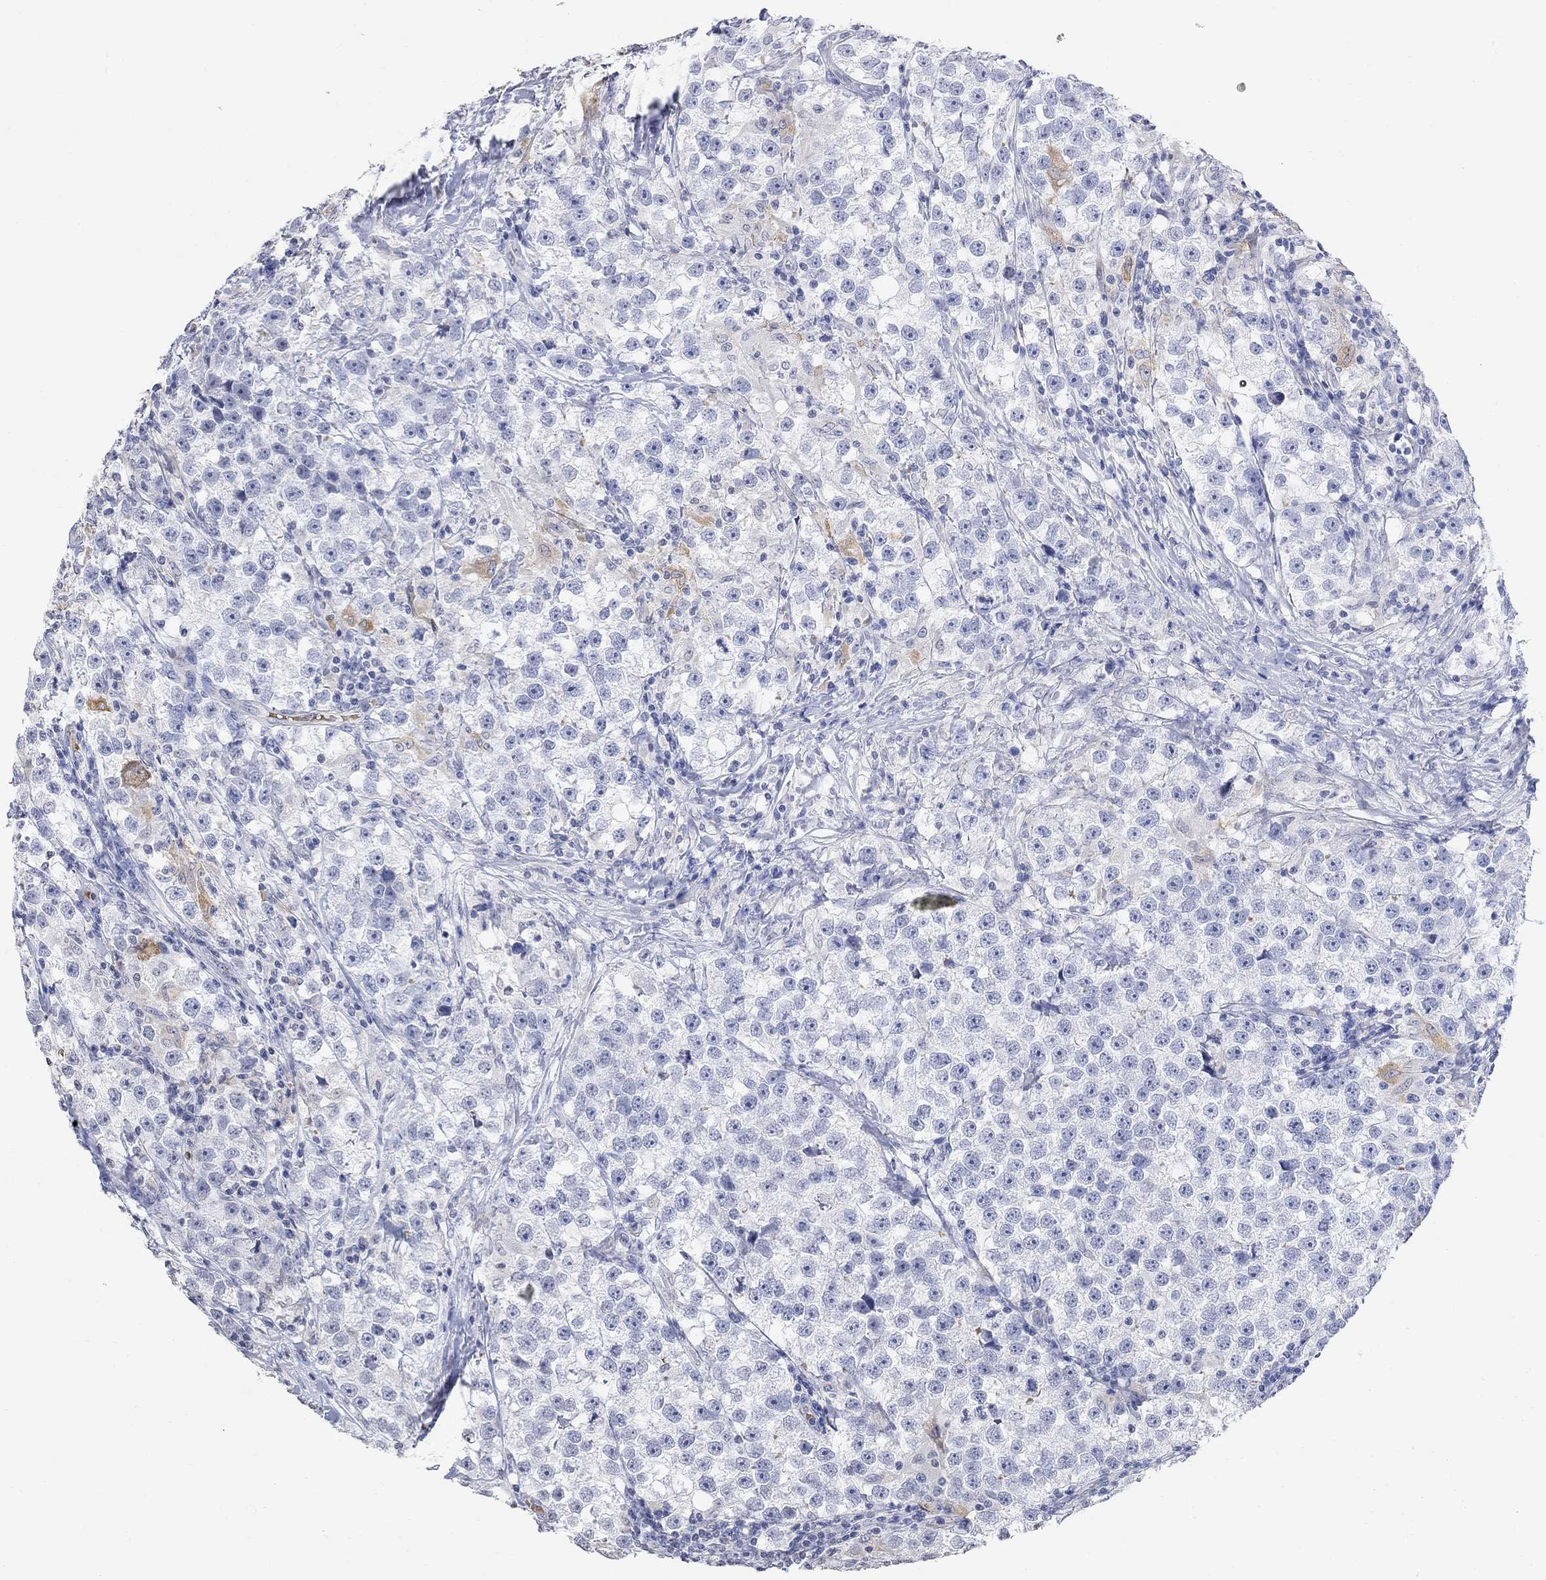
{"staining": {"intensity": "negative", "quantity": "none", "location": "none"}, "tissue": "testis cancer", "cell_type": "Tumor cells", "image_type": "cancer", "snomed": [{"axis": "morphology", "description": "Seminoma, NOS"}, {"axis": "topography", "description": "Testis"}], "caption": "Immunohistochemical staining of seminoma (testis) exhibits no significant staining in tumor cells.", "gene": "TMEM255A", "patient": {"sex": "male", "age": 46}}